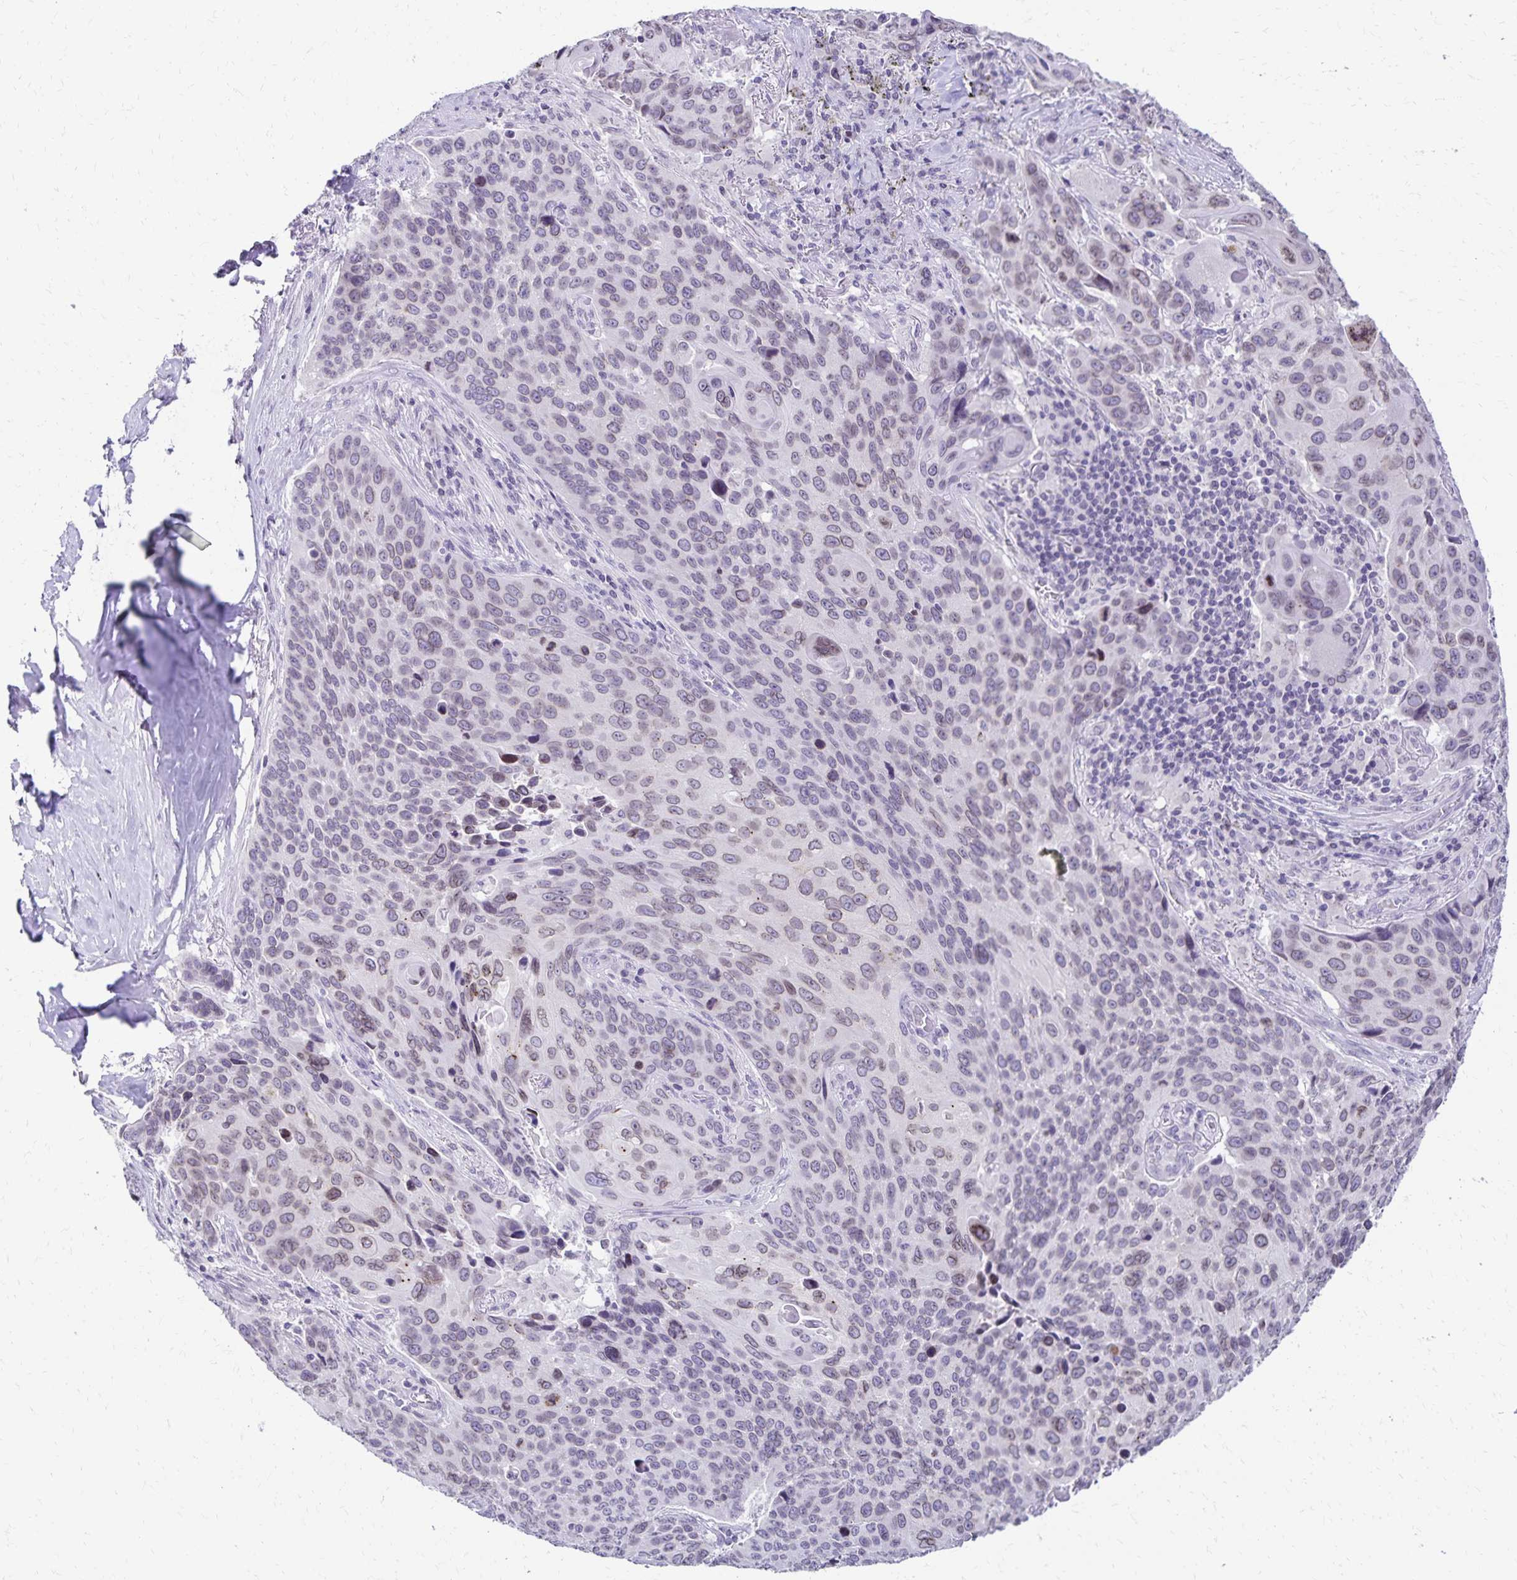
{"staining": {"intensity": "weak", "quantity": "<25%", "location": "cytoplasmic/membranous,nuclear"}, "tissue": "lung cancer", "cell_type": "Tumor cells", "image_type": "cancer", "snomed": [{"axis": "morphology", "description": "Squamous cell carcinoma, NOS"}, {"axis": "topography", "description": "Lung"}], "caption": "Lung cancer (squamous cell carcinoma) was stained to show a protein in brown. There is no significant staining in tumor cells.", "gene": "FAM166C", "patient": {"sex": "male", "age": 68}}